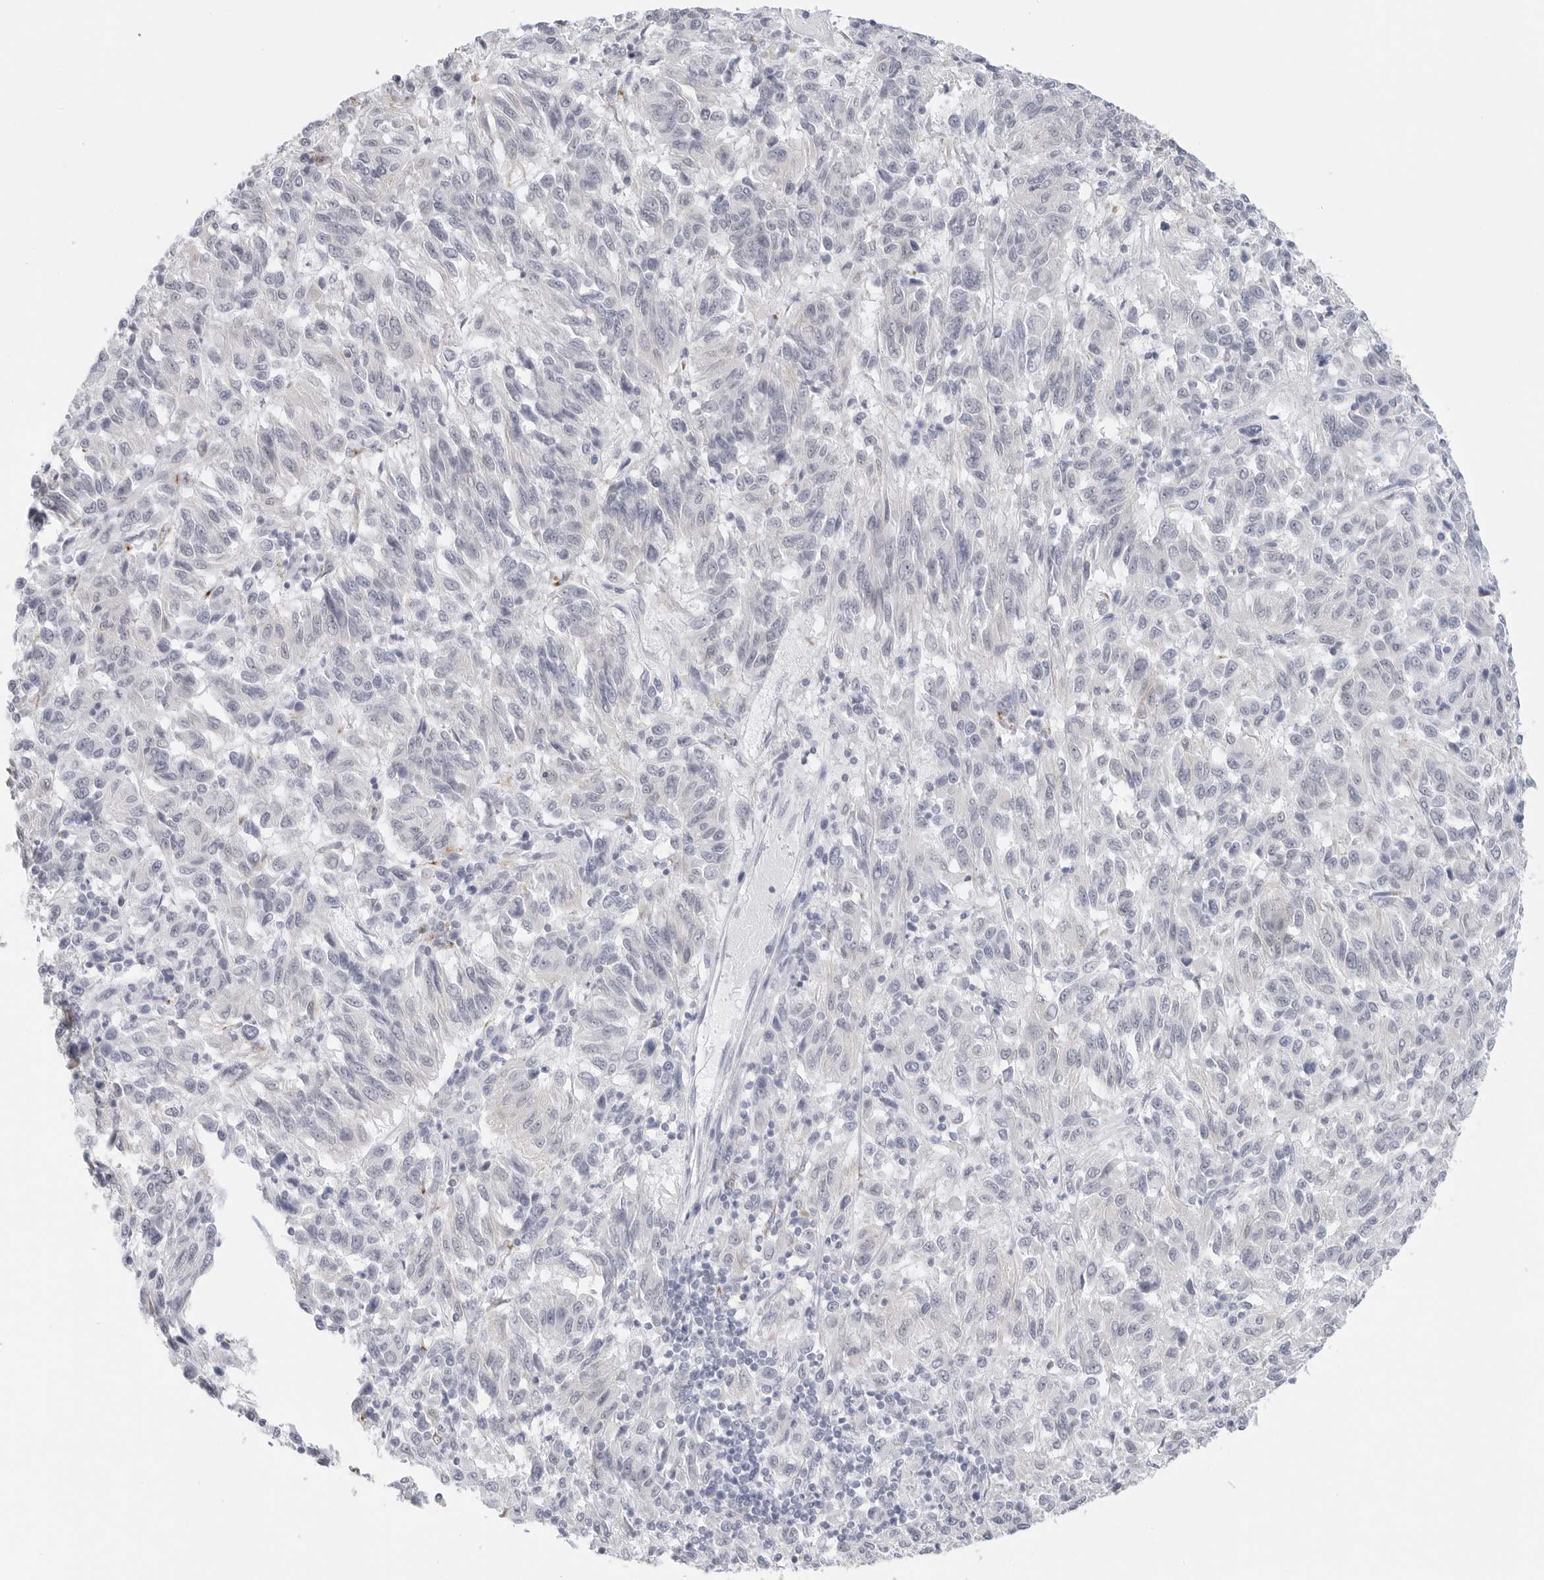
{"staining": {"intensity": "negative", "quantity": "none", "location": "none"}, "tissue": "melanoma", "cell_type": "Tumor cells", "image_type": "cancer", "snomed": [{"axis": "morphology", "description": "Malignant melanoma, Metastatic site"}, {"axis": "topography", "description": "Lung"}], "caption": "There is no significant staining in tumor cells of melanoma.", "gene": "HSPB7", "patient": {"sex": "male", "age": 64}}